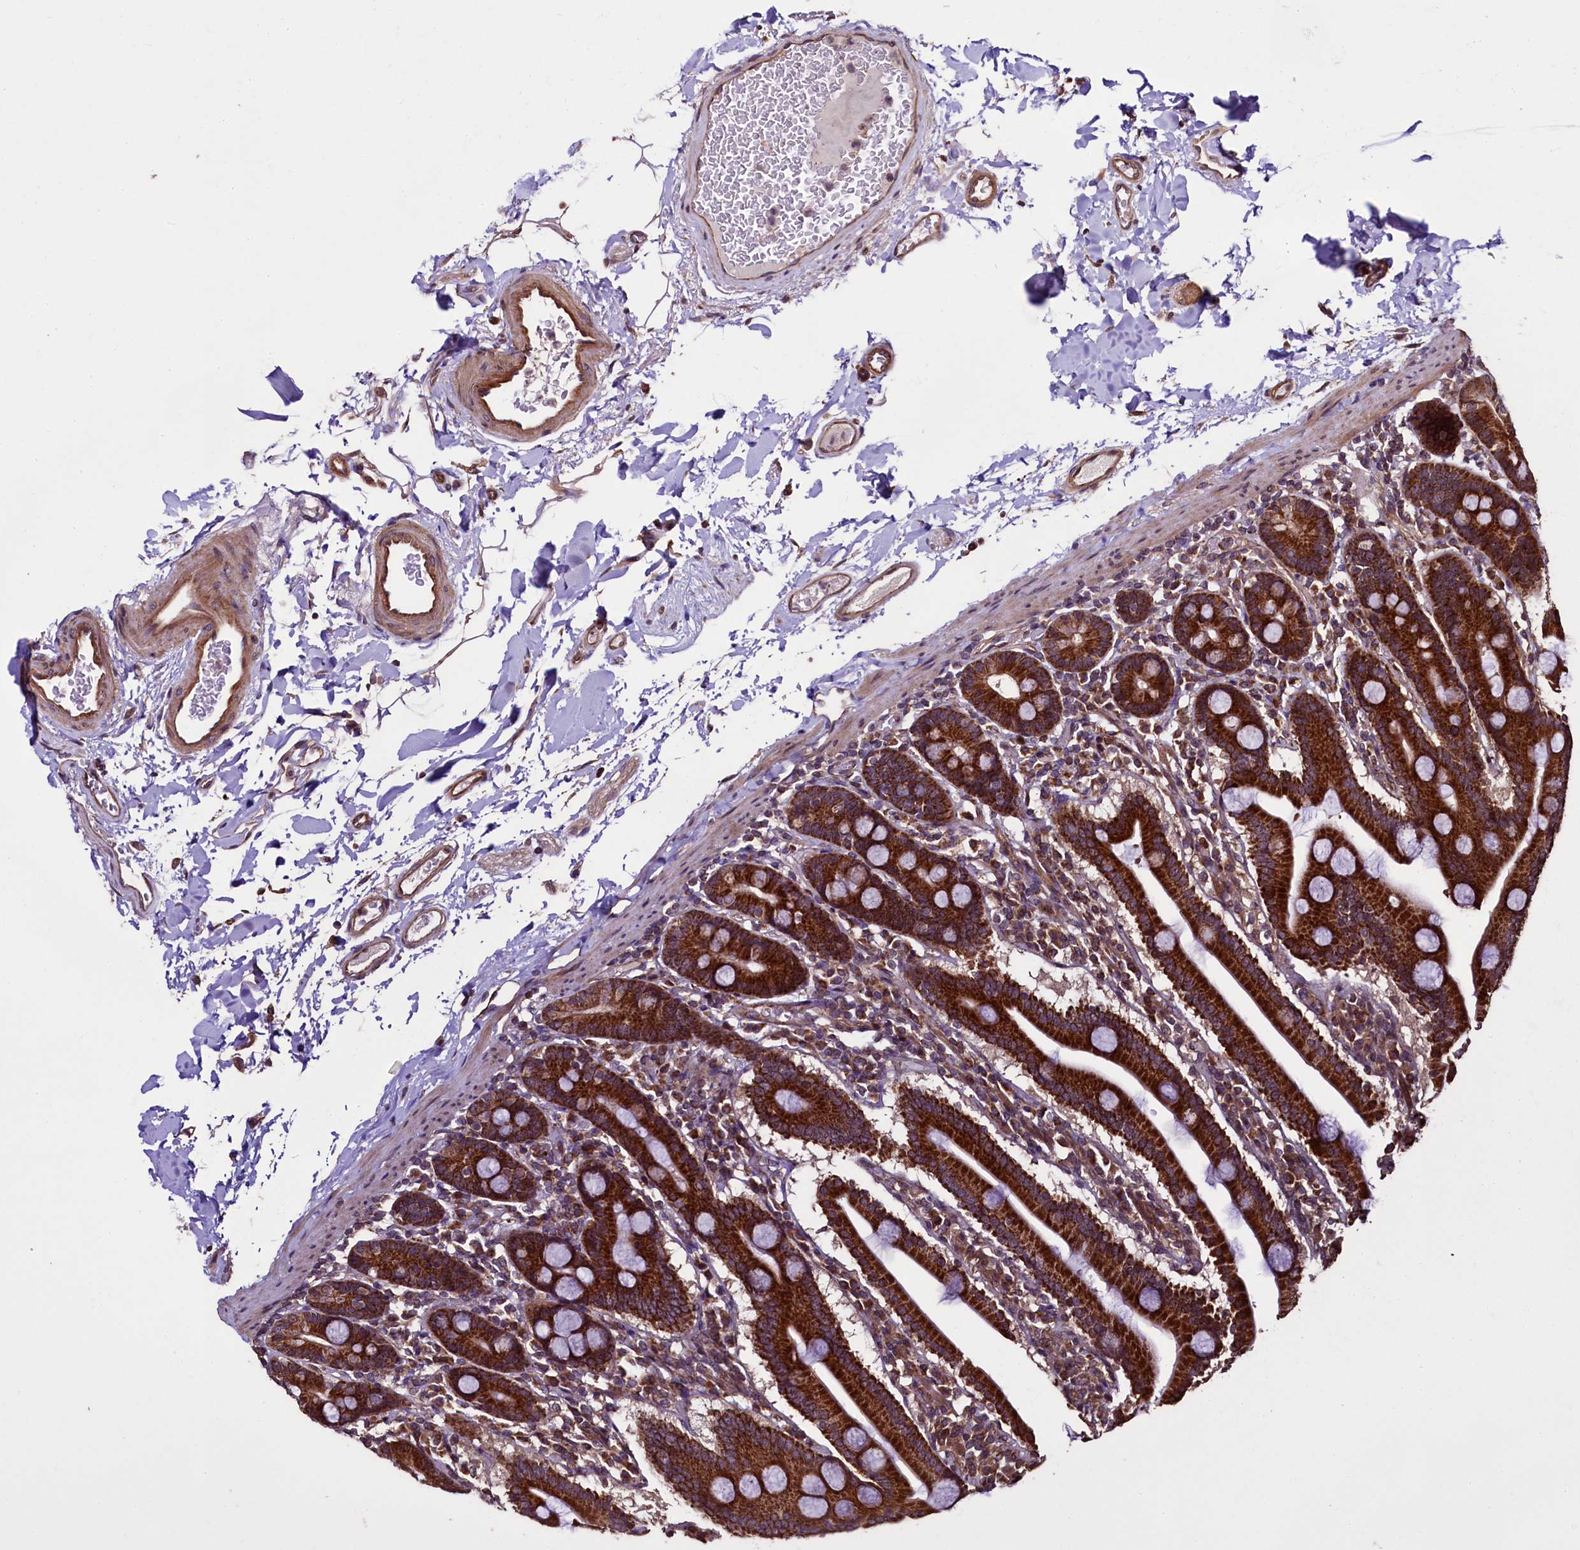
{"staining": {"intensity": "strong", "quantity": ">75%", "location": "cytoplasmic/membranous"}, "tissue": "duodenum", "cell_type": "Glandular cells", "image_type": "normal", "snomed": [{"axis": "morphology", "description": "Normal tissue, NOS"}, {"axis": "topography", "description": "Duodenum"}], "caption": "Protein staining displays strong cytoplasmic/membranous positivity in about >75% of glandular cells in unremarkable duodenum. (Brightfield microscopy of DAB IHC at high magnification).", "gene": "RBFA", "patient": {"sex": "male", "age": 55}}